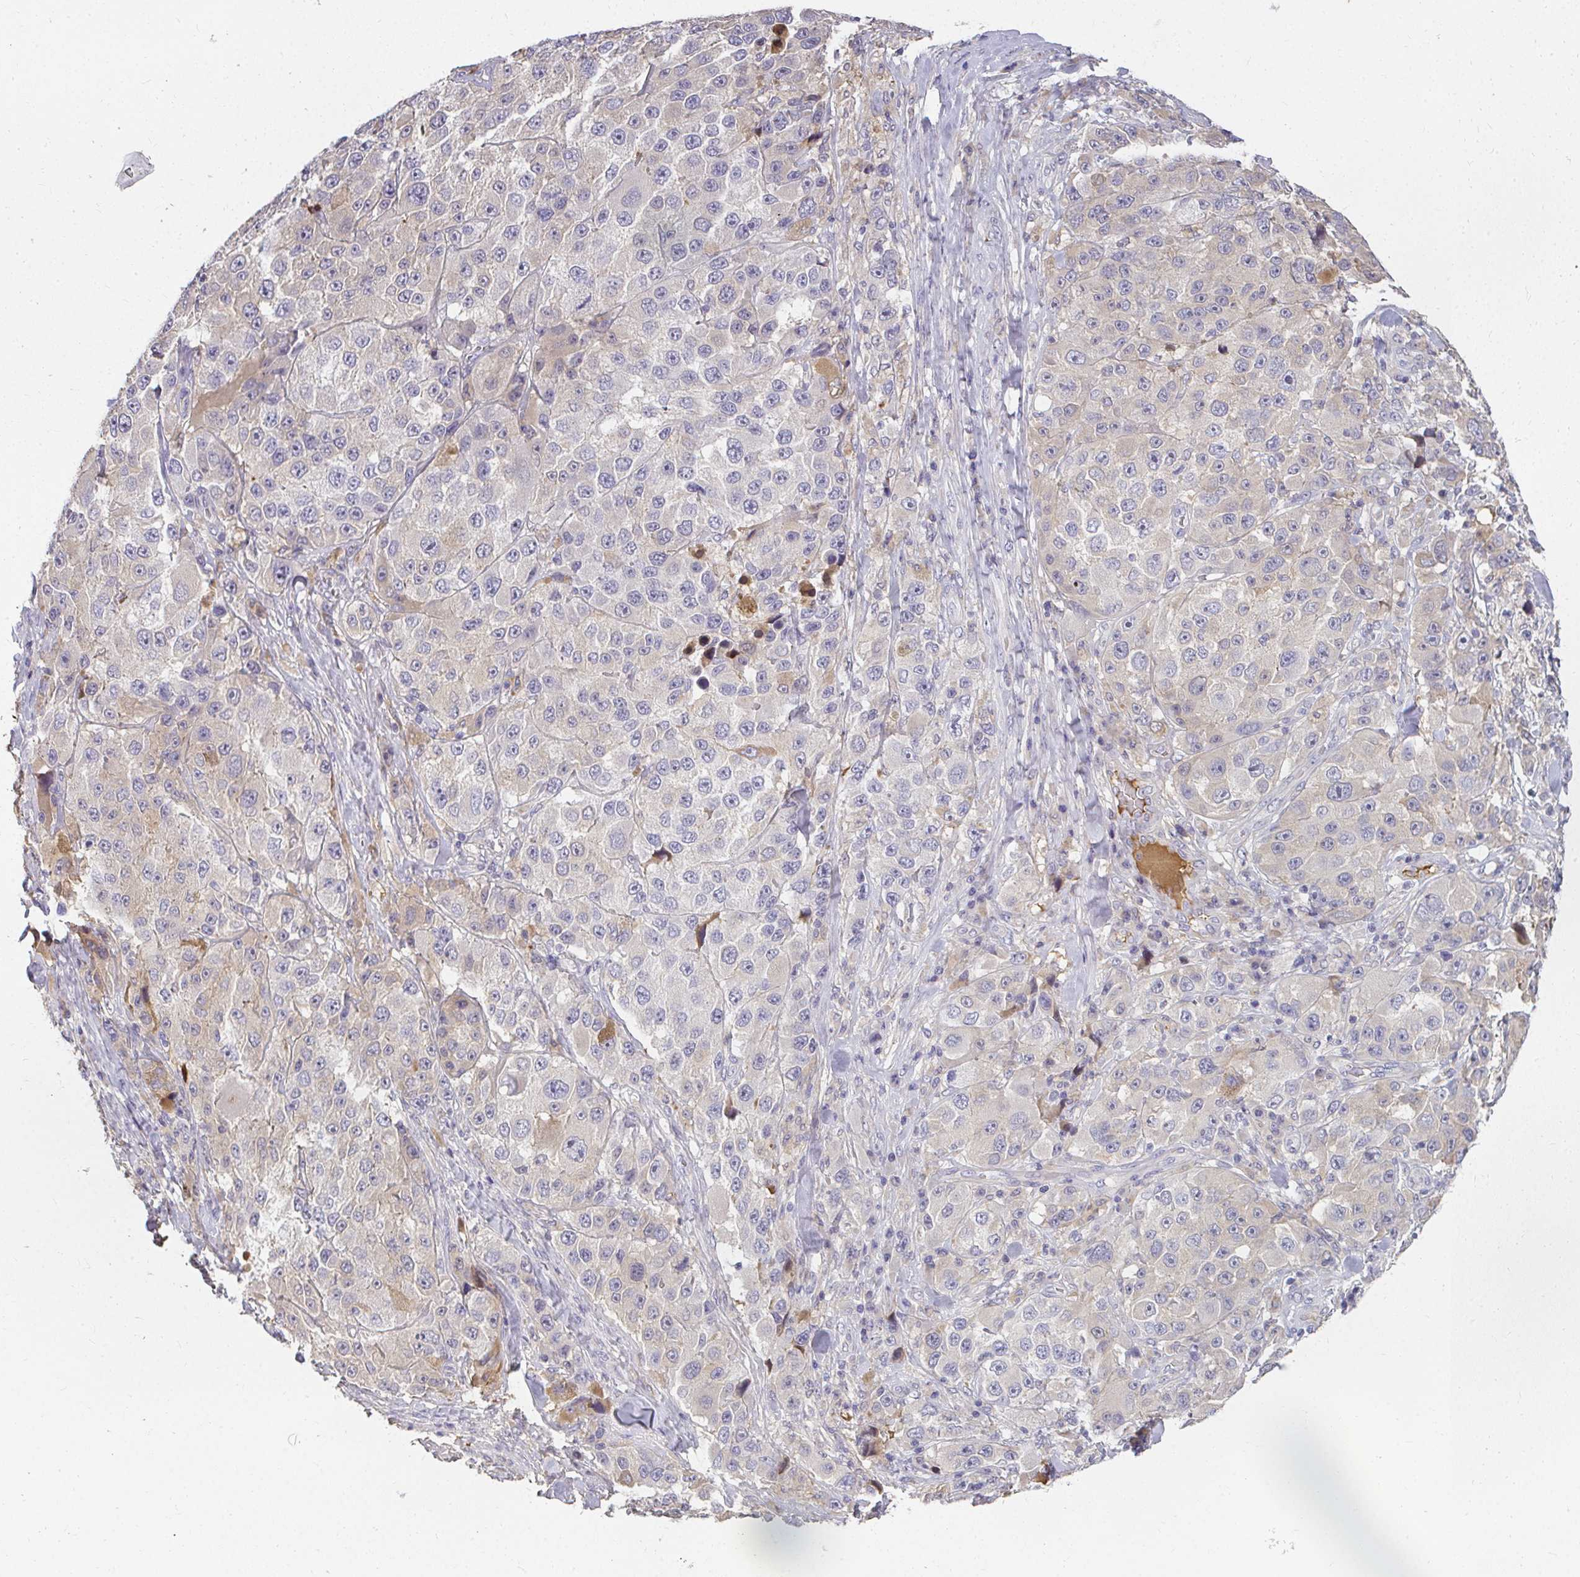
{"staining": {"intensity": "negative", "quantity": "none", "location": "none"}, "tissue": "melanoma", "cell_type": "Tumor cells", "image_type": "cancer", "snomed": [{"axis": "morphology", "description": "Malignant melanoma, Metastatic site"}, {"axis": "topography", "description": "Lymph node"}], "caption": "Malignant melanoma (metastatic site) was stained to show a protein in brown. There is no significant positivity in tumor cells. (DAB immunohistochemistry (IHC) with hematoxylin counter stain).", "gene": "LOXL4", "patient": {"sex": "male", "age": 62}}